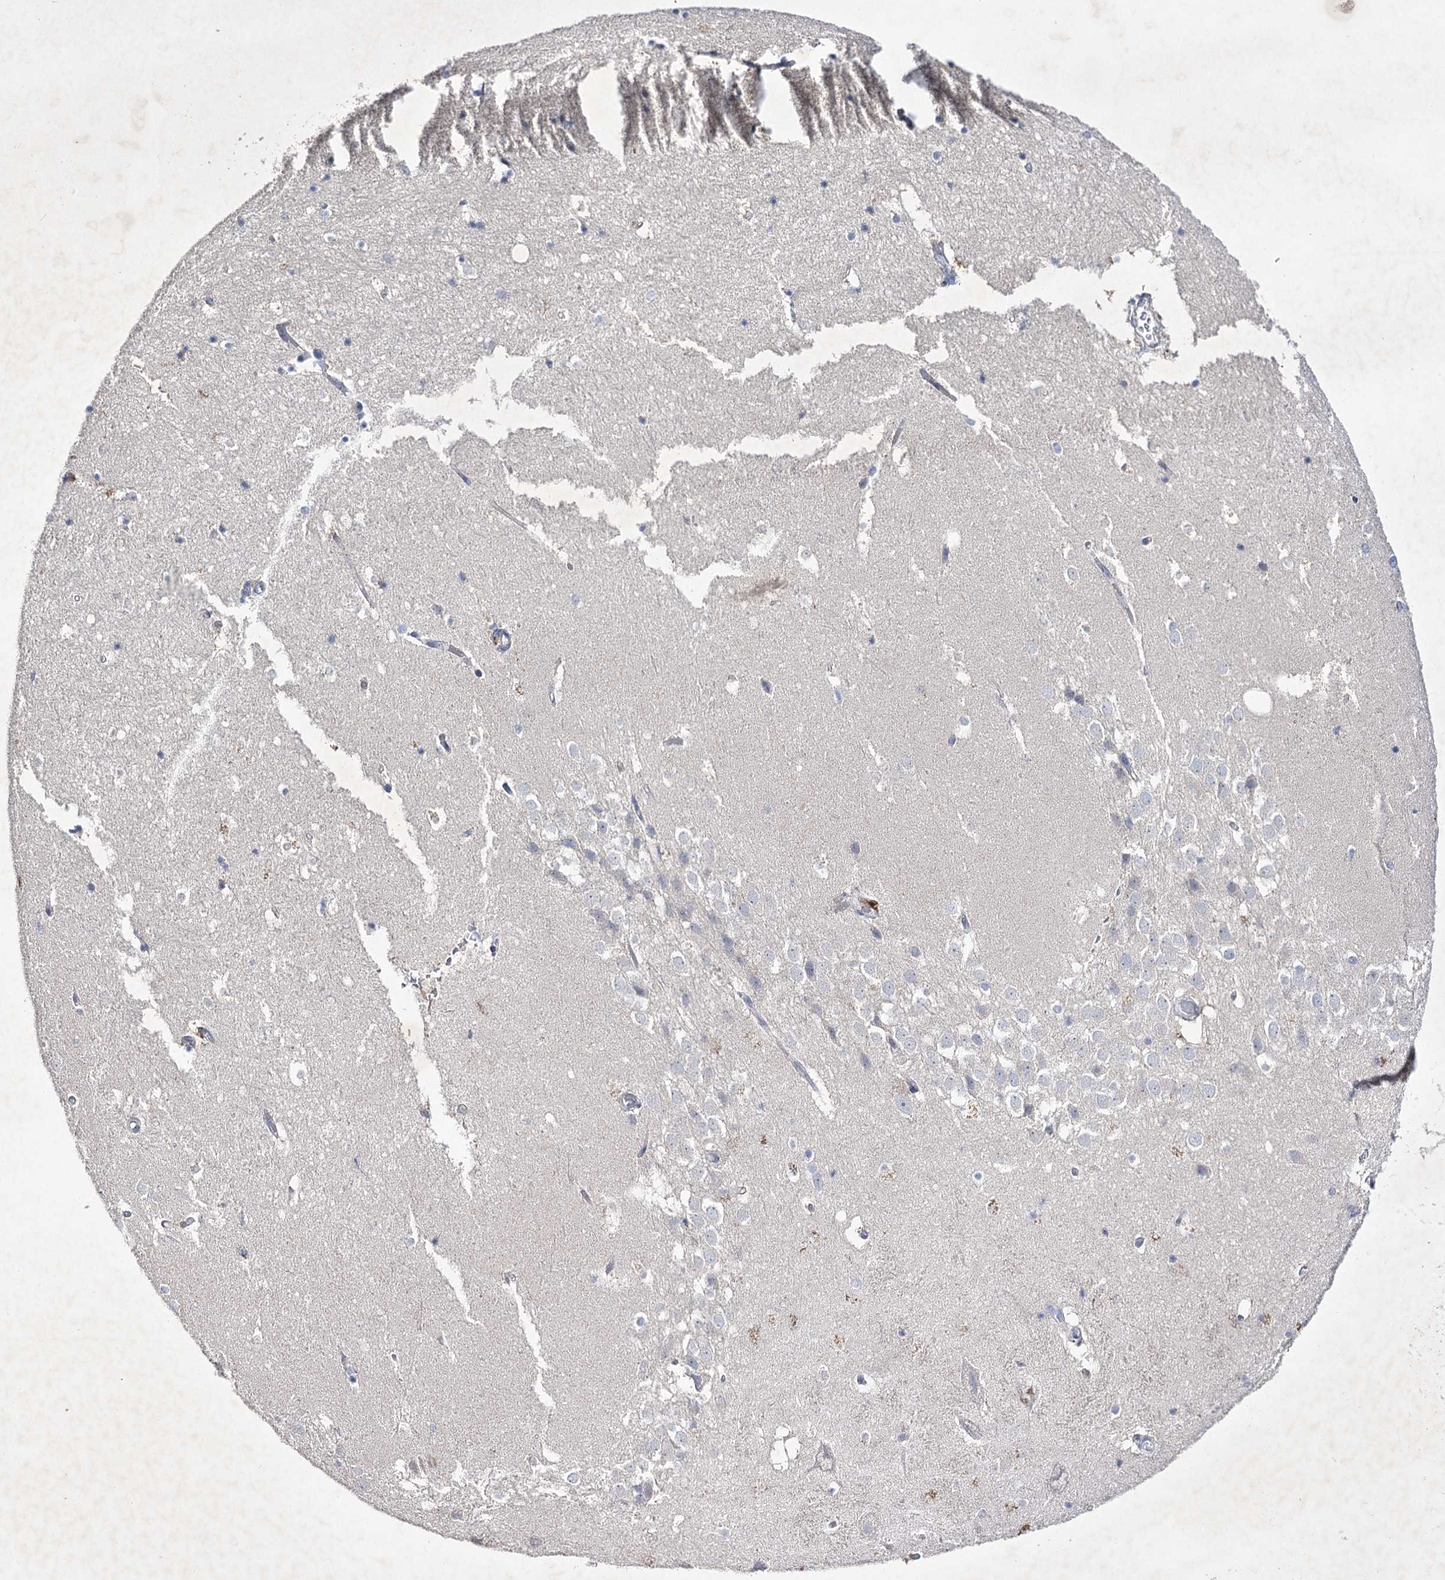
{"staining": {"intensity": "negative", "quantity": "none", "location": "none"}, "tissue": "hippocampus", "cell_type": "Glial cells", "image_type": "normal", "snomed": [{"axis": "morphology", "description": "Normal tissue, NOS"}, {"axis": "topography", "description": "Hippocampus"}], "caption": "Glial cells show no significant expression in normal hippocampus. (Stains: DAB (3,3'-diaminobenzidine) immunohistochemistry with hematoxylin counter stain, Microscopy: brightfield microscopy at high magnification).", "gene": "COX15", "patient": {"sex": "female", "age": 52}}